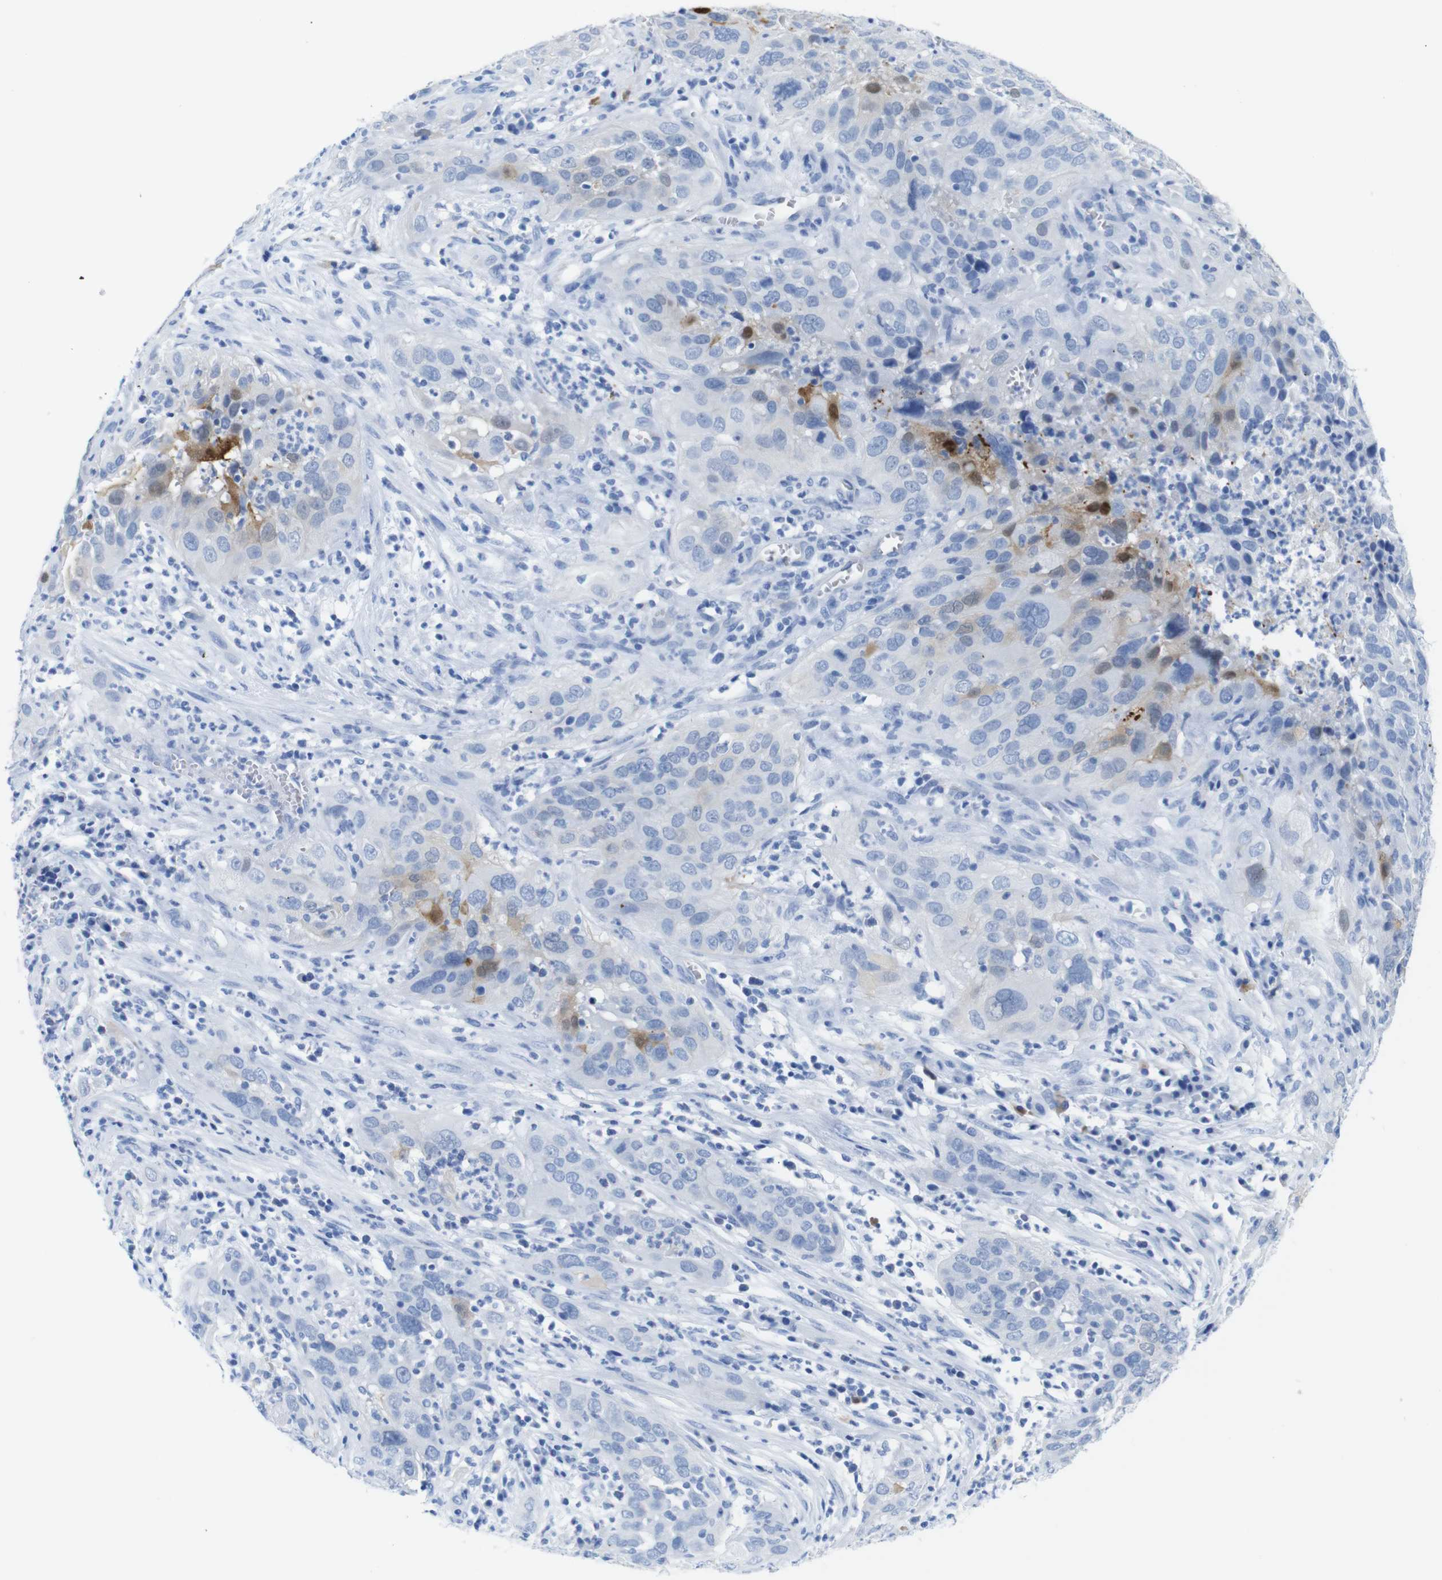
{"staining": {"intensity": "negative", "quantity": "none", "location": "none"}, "tissue": "cervical cancer", "cell_type": "Tumor cells", "image_type": "cancer", "snomed": [{"axis": "morphology", "description": "Squamous cell carcinoma, NOS"}, {"axis": "topography", "description": "Cervix"}], "caption": "The IHC photomicrograph has no significant positivity in tumor cells of cervical cancer tissue.", "gene": "ERVMER34-1", "patient": {"sex": "female", "age": 32}}